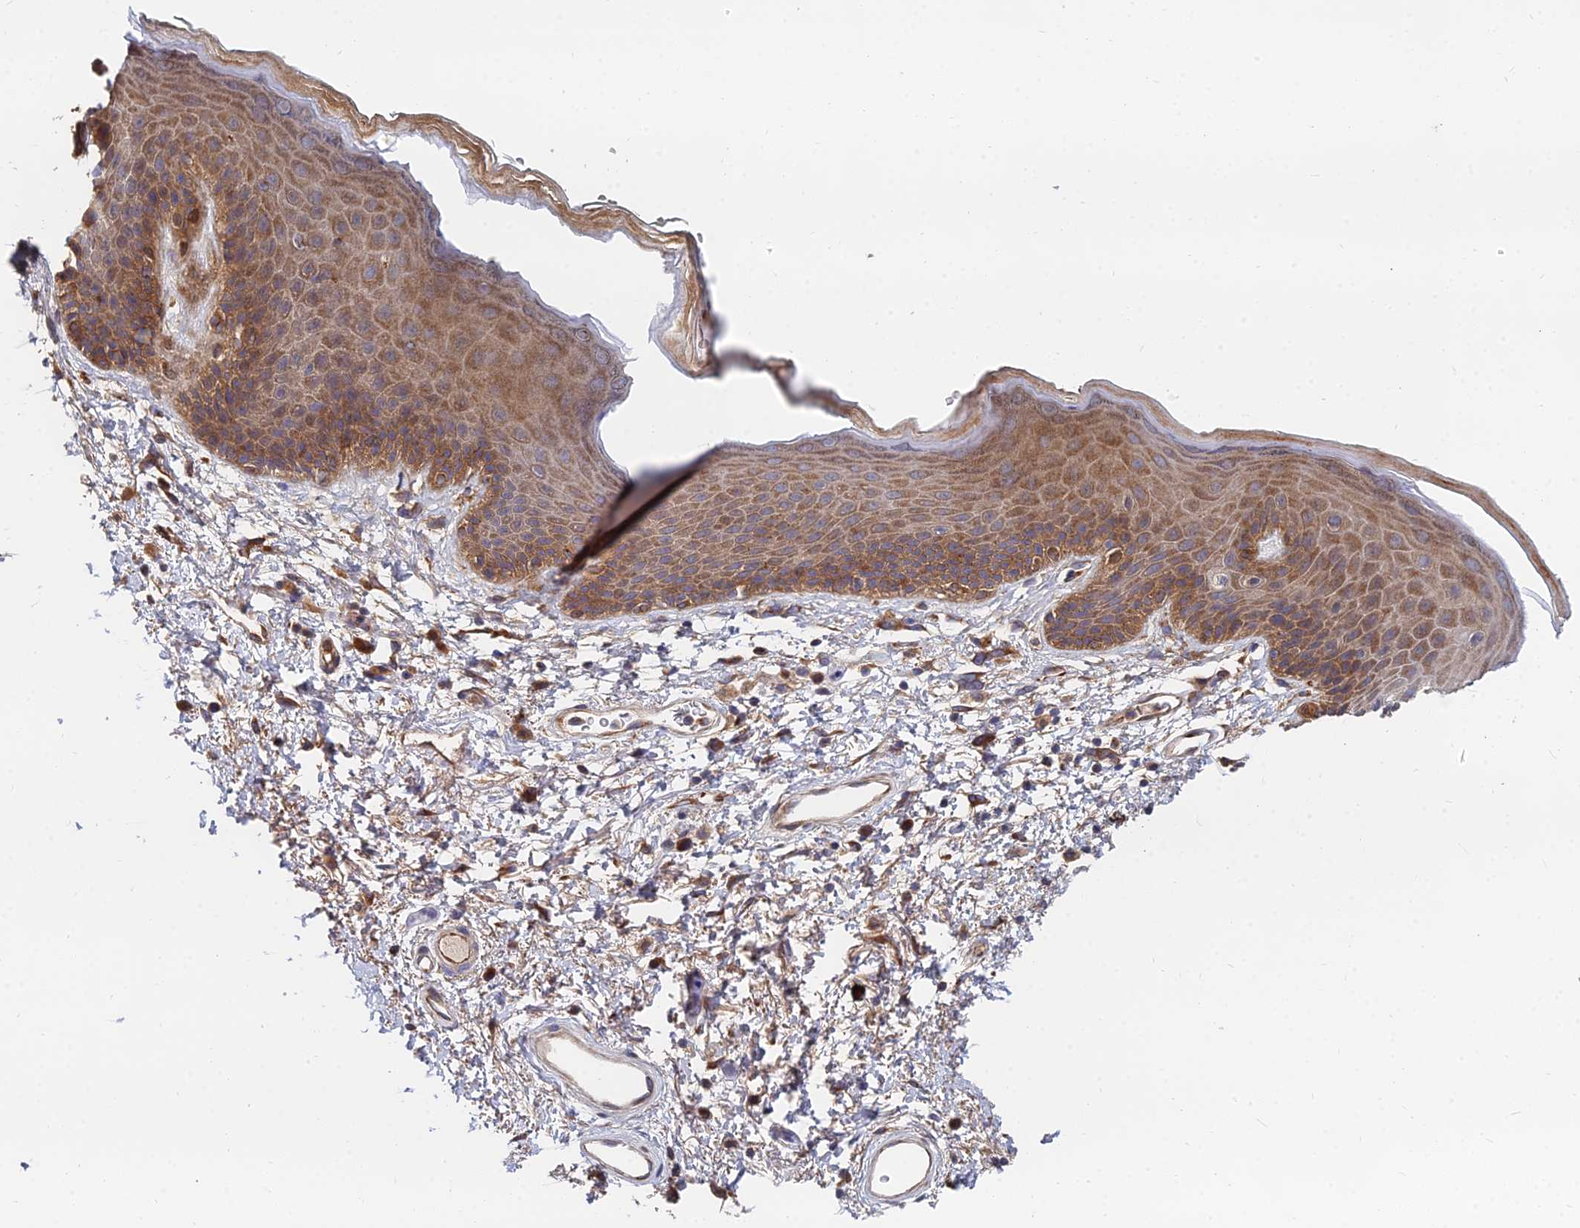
{"staining": {"intensity": "moderate", "quantity": ">75%", "location": "cytoplasmic/membranous"}, "tissue": "skin", "cell_type": "Epidermal cells", "image_type": "normal", "snomed": [{"axis": "morphology", "description": "Normal tissue, NOS"}, {"axis": "topography", "description": "Anal"}], "caption": "Epidermal cells demonstrate medium levels of moderate cytoplasmic/membranous expression in about >75% of cells in normal skin.", "gene": "CCZ1B", "patient": {"sex": "female", "age": 46}}